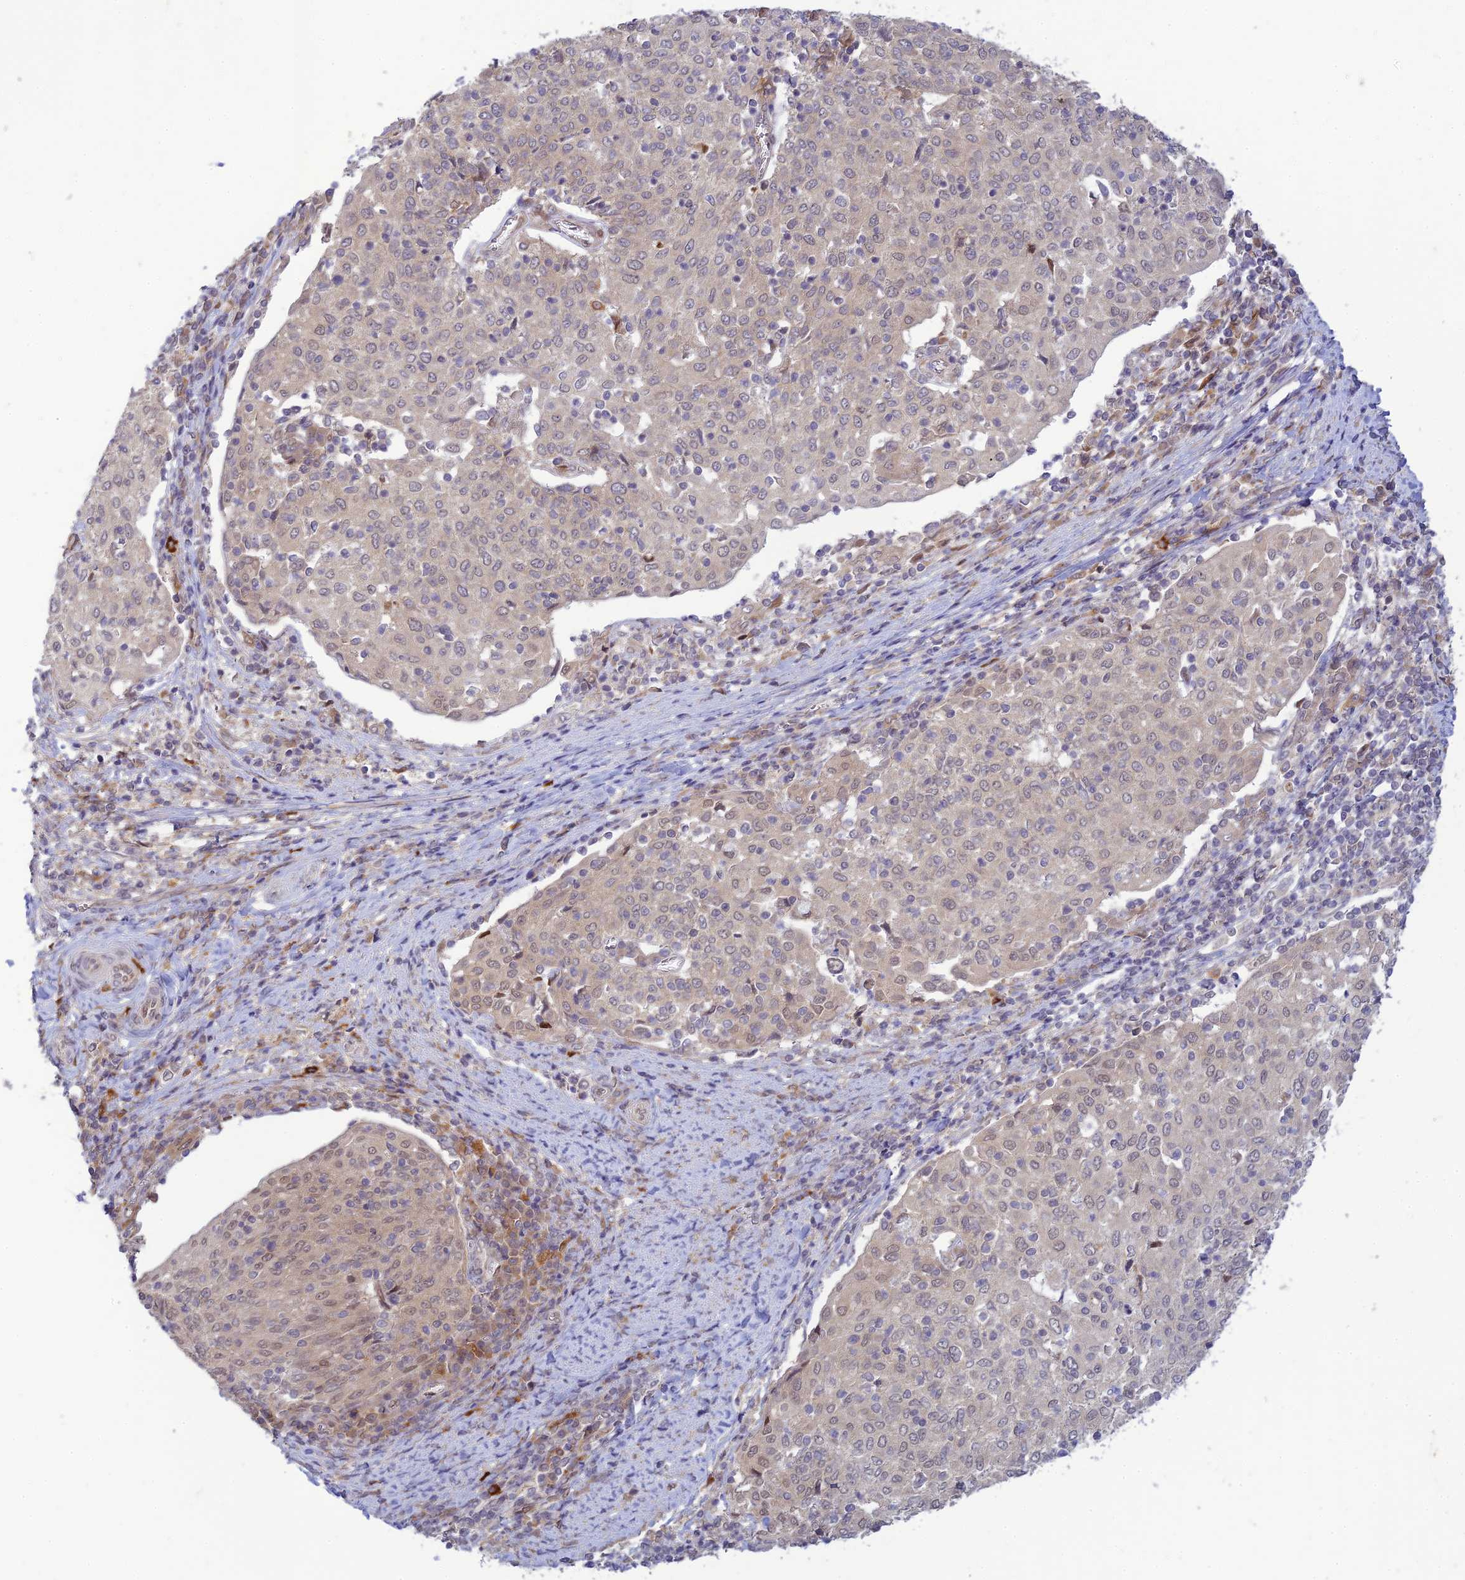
{"staining": {"intensity": "weak", "quantity": "<25%", "location": "cytoplasmic/membranous,nuclear"}, "tissue": "cervical cancer", "cell_type": "Tumor cells", "image_type": "cancer", "snomed": [{"axis": "morphology", "description": "Squamous cell carcinoma, NOS"}, {"axis": "topography", "description": "Cervix"}], "caption": "This is a micrograph of immunohistochemistry staining of cervical squamous cell carcinoma, which shows no positivity in tumor cells.", "gene": "SKIC8", "patient": {"sex": "female", "age": 52}}